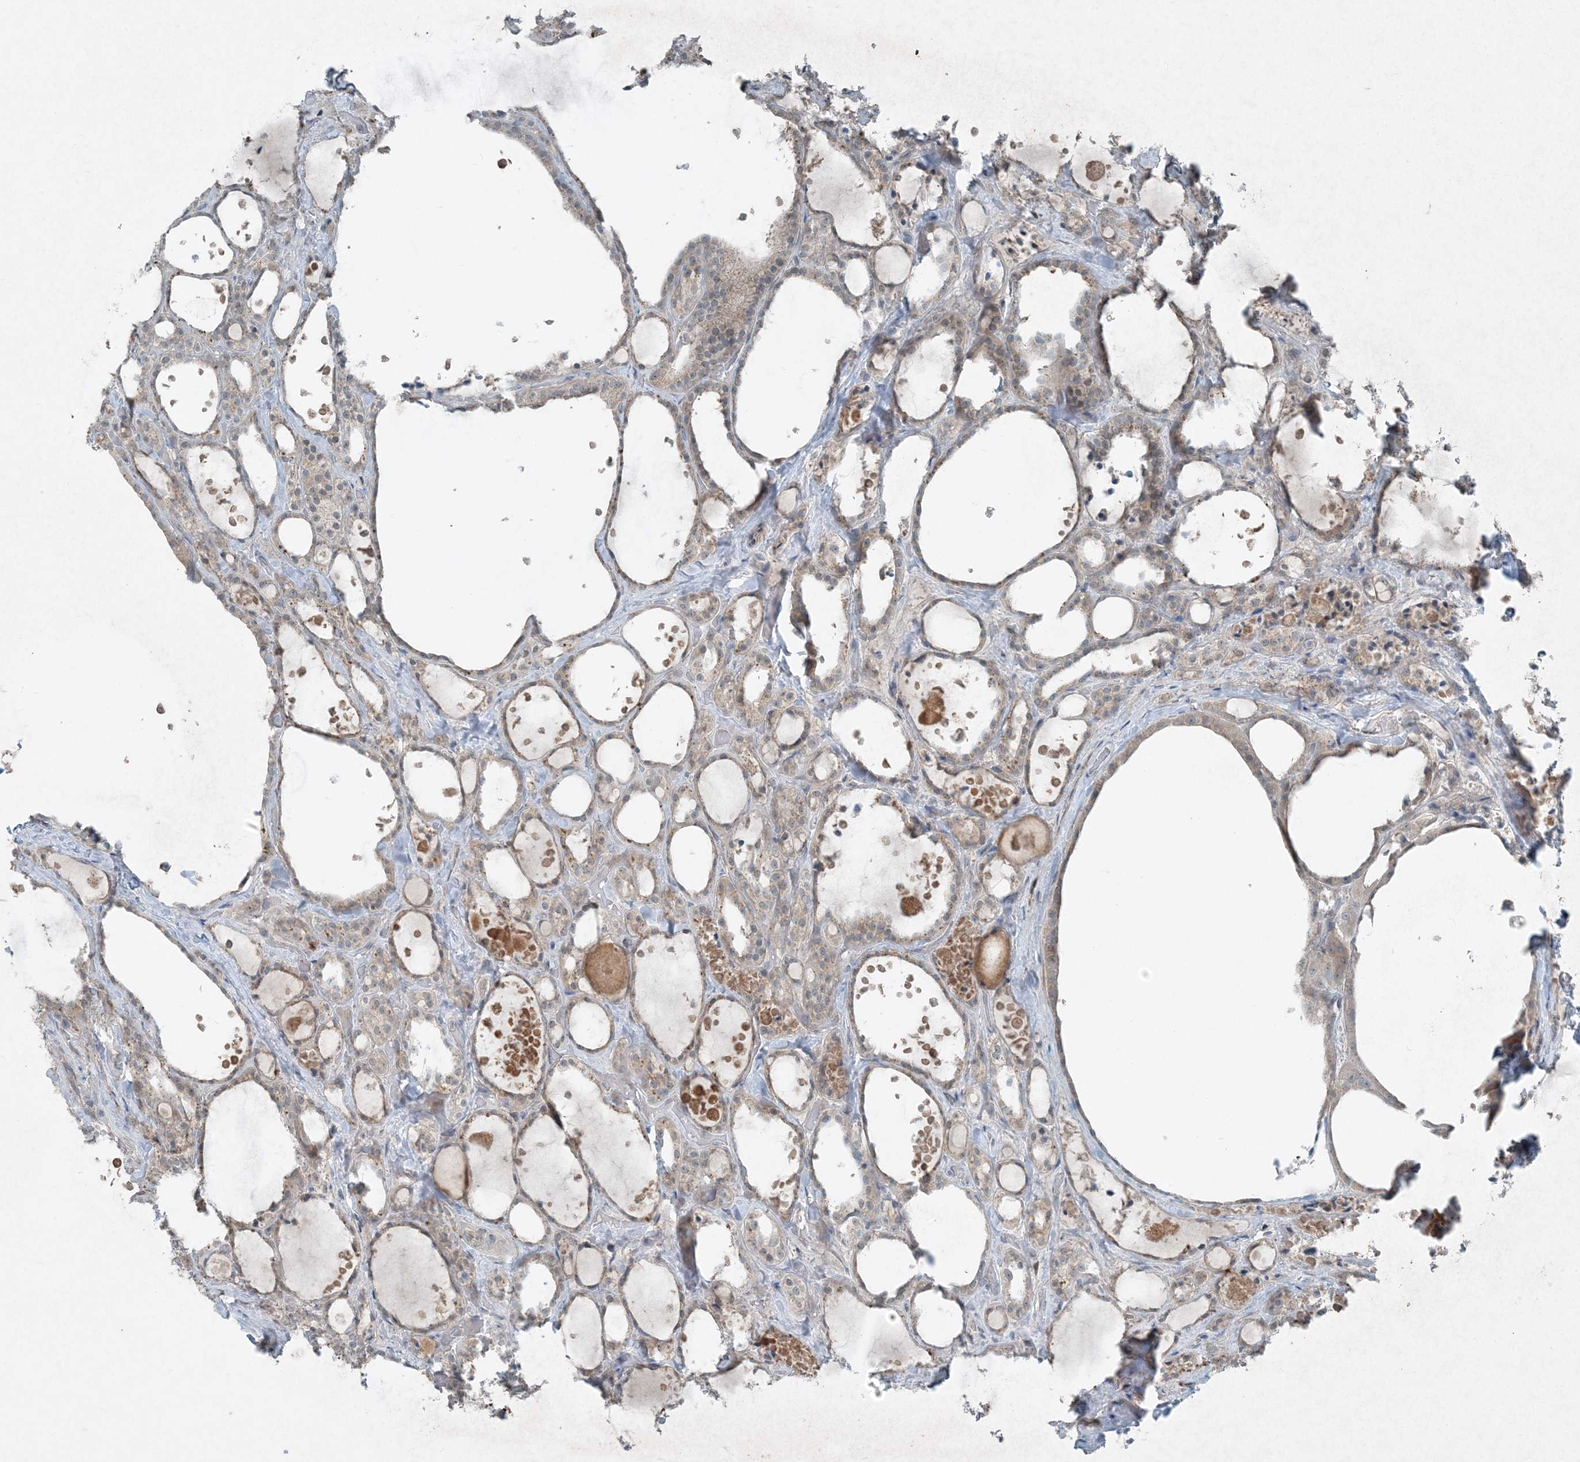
{"staining": {"intensity": "weak", "quantity": "<25%", "location": "cytoplasmic/membranous"}, "tissue": "thyroid cancer", "cell_type": "Tumor cells", "image_type": "cancer", "snomed": [{"axis": "morphology", "description": "Papillary adenocarcinoma, NOS"}, {"axis": "topography", "description": "Thyroid gland"}], "caption": "Immunohistochemistry image of human thyroid cancer stained for a protein (brown), which exhibits no staining in tumor cells.", "gene": "MITD1", "patient": {"sex": "male", "age": 77}}